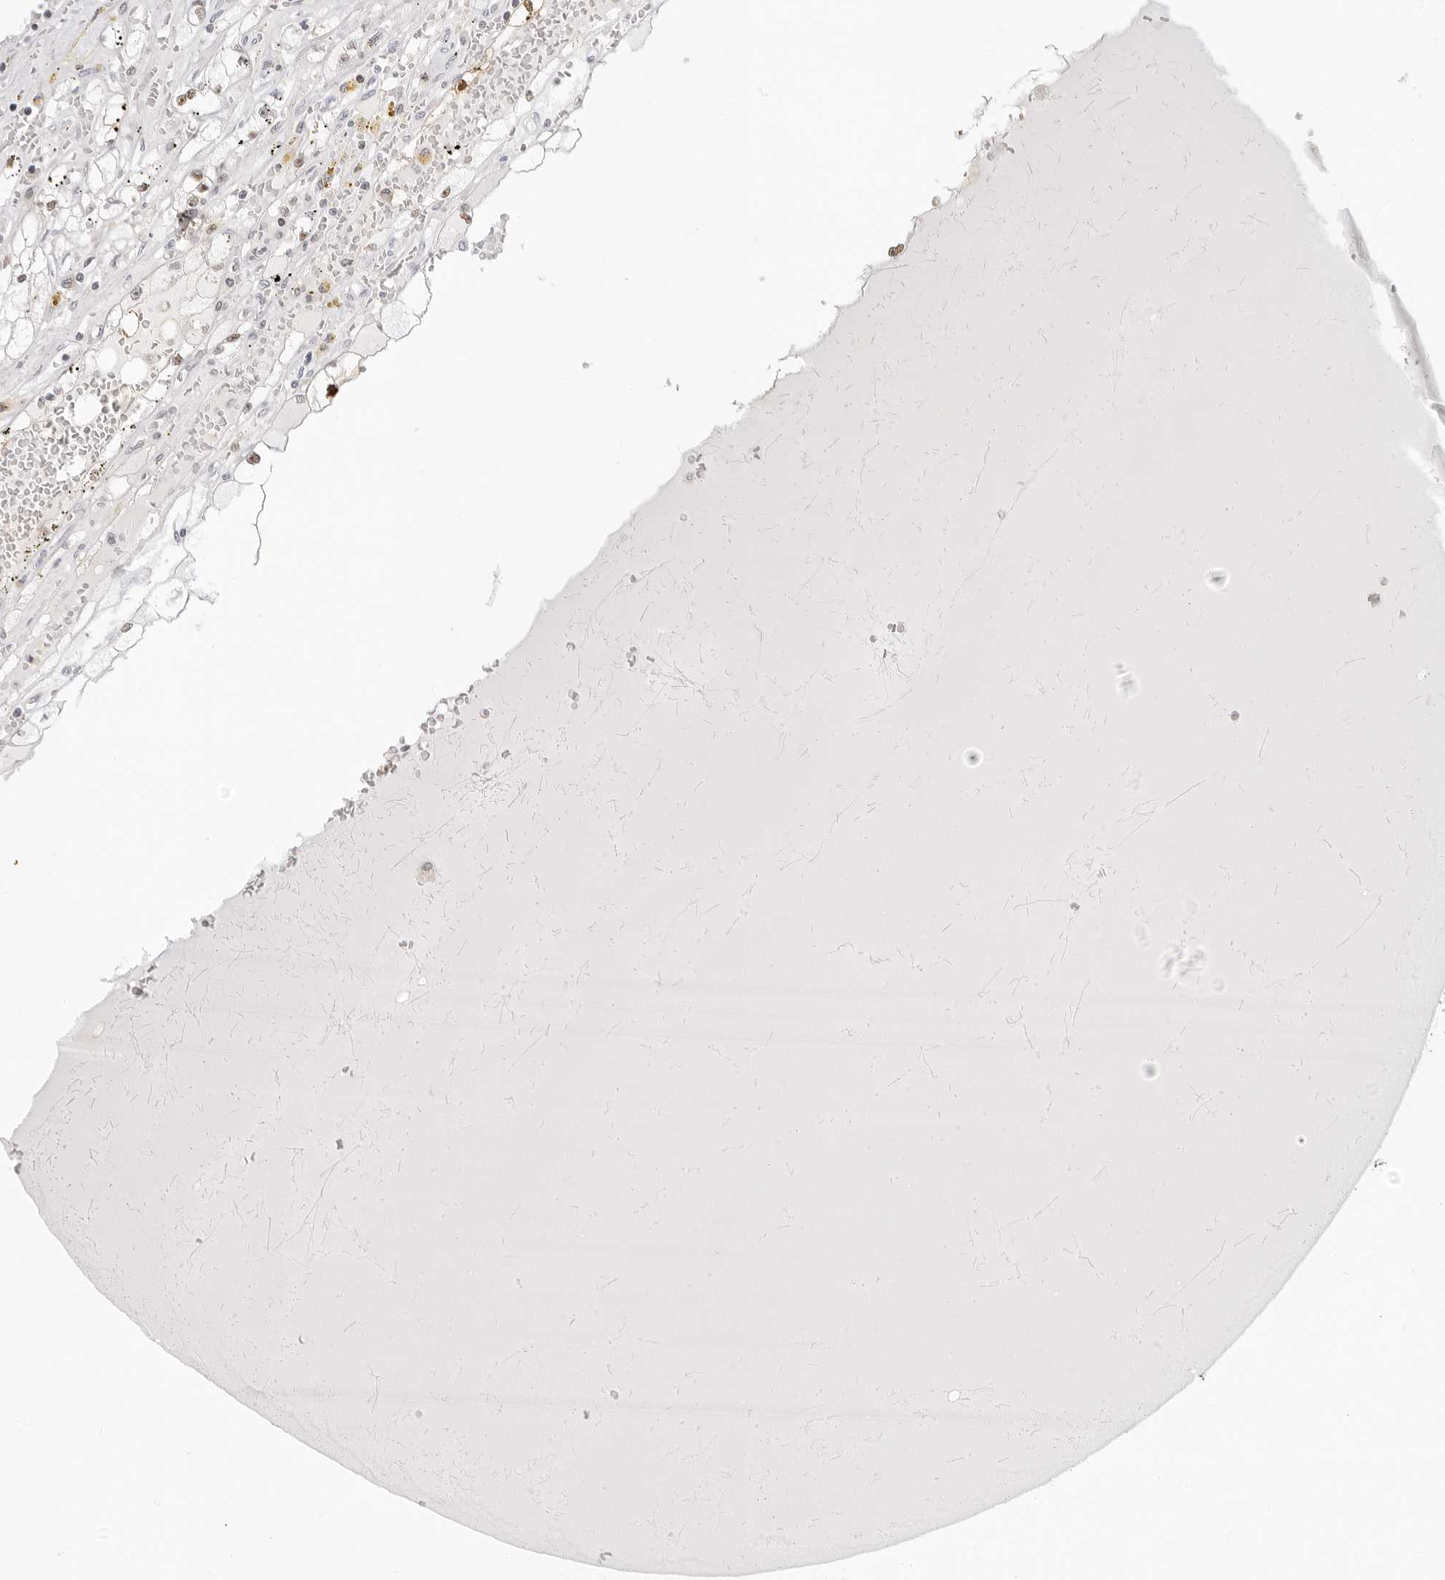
{"staining": {"intensity": "weak", "quantity": "<25%", "location": "nuclear"}, "tissue": "renal cancer", "cell_type": "Tumor cells", "image_type": "cancer", "snomed": [{"axis": "morphology", "description": "Adenocarcinoma, NOS"}, {"axis": "topography", "description": "Kidney"}], "caption": "Protein analysis of adenocarcinoma (renal) demonstrates no significant positivity in tumor cells.", "gene": "MSH6", "patient": {"sex": "male", "age": 56}}